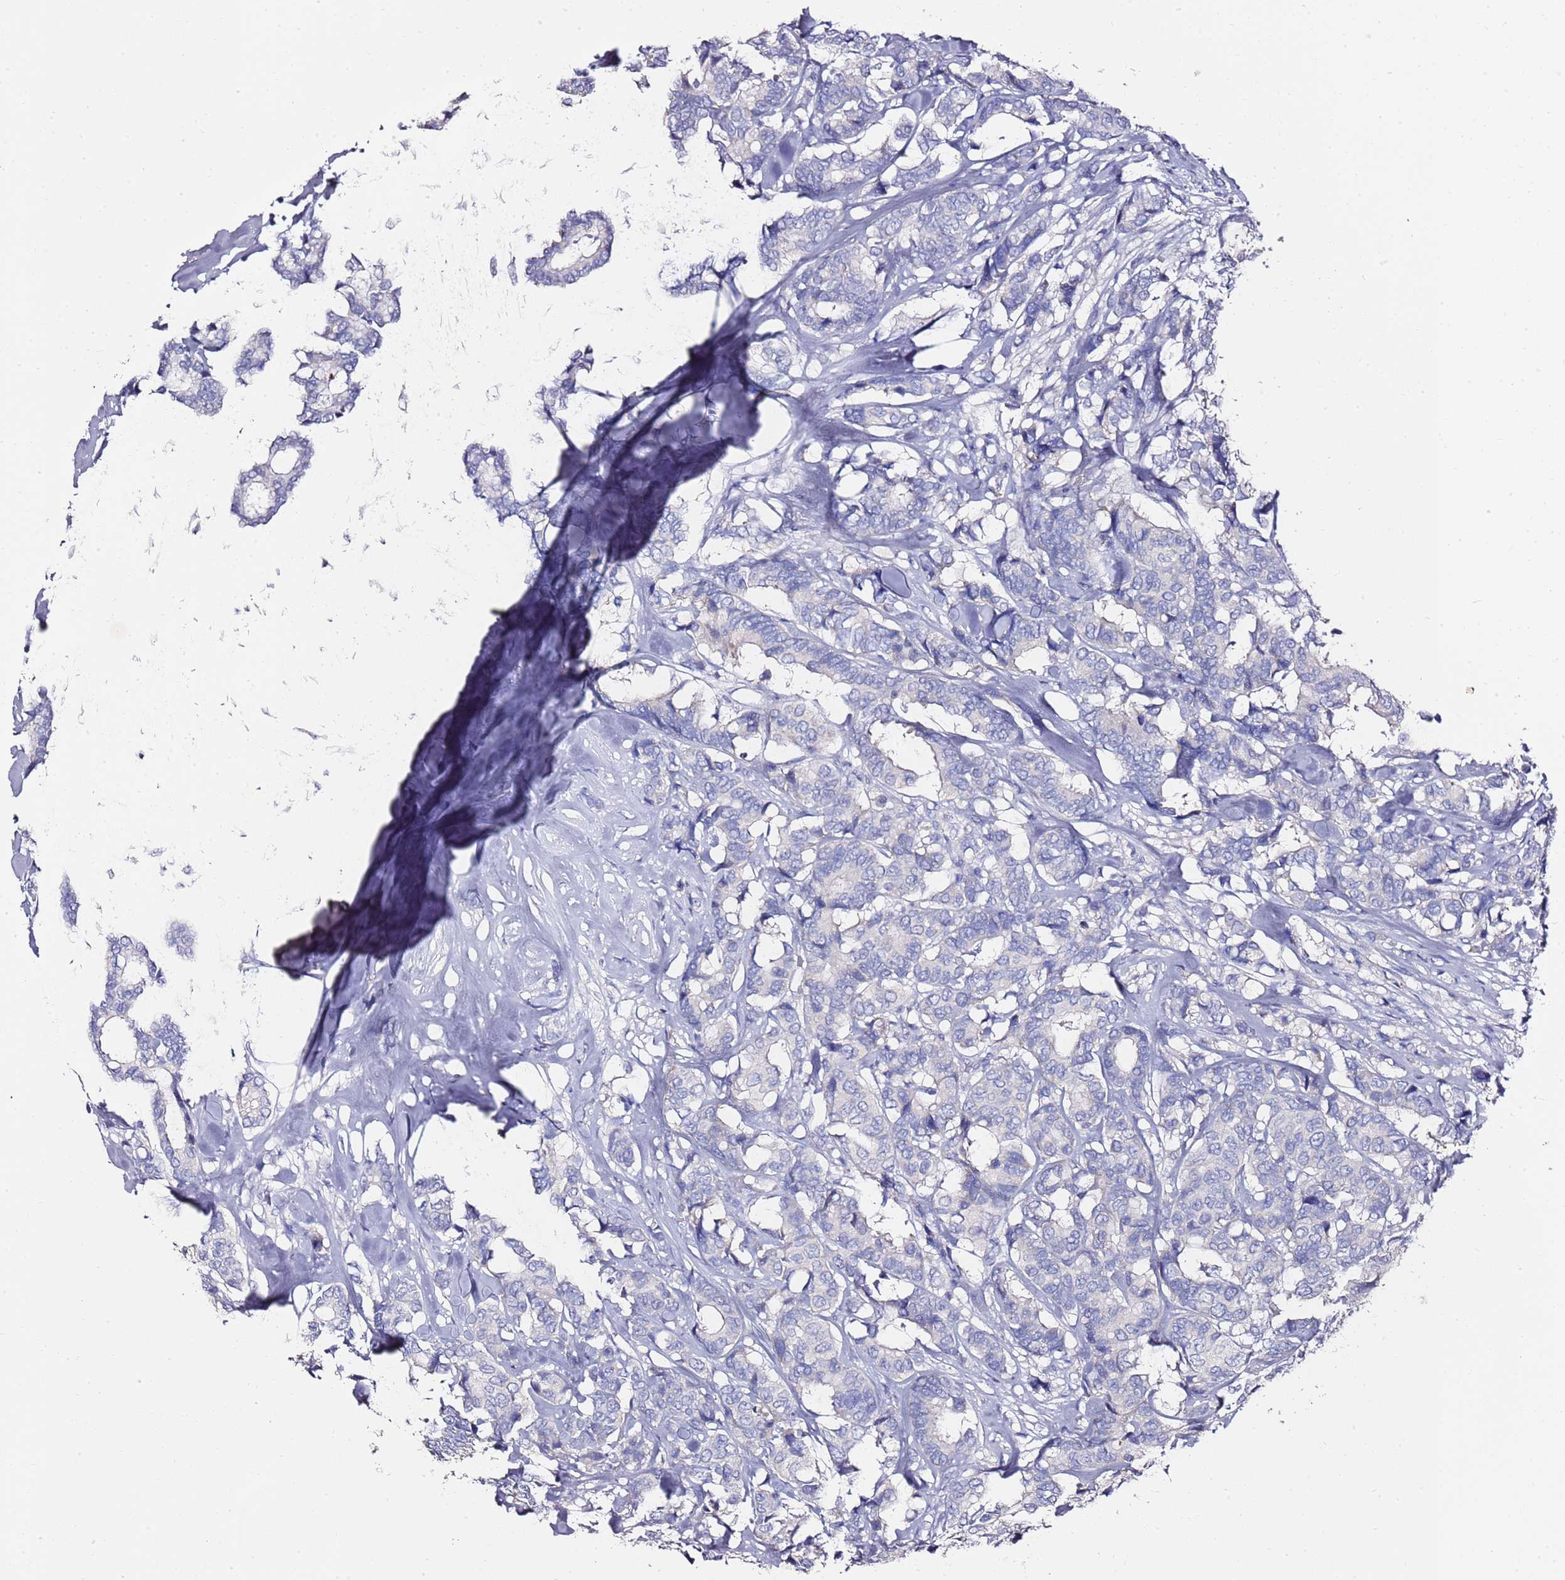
{"staining": {"intensity": "negative", "quantity": "none", "location": "none"}, "tissue": "breast cancer", "cell_type": "Tumor cells", "image_type": "cancer", "snomed": [{"axis": "morphology", "description": "Duct carcinoma"}, {"axis": "topography", "description": "Breast"}], "caption": "Histopathology image shows no protein positivity in tumor cells of breast infiltrating ductal carcinoma tissue. (Immunohistochemistry, brightfield microscopy, high magnification).", "gene": "MYBPC3", "patient": {"sex": "female", "age": 87}}